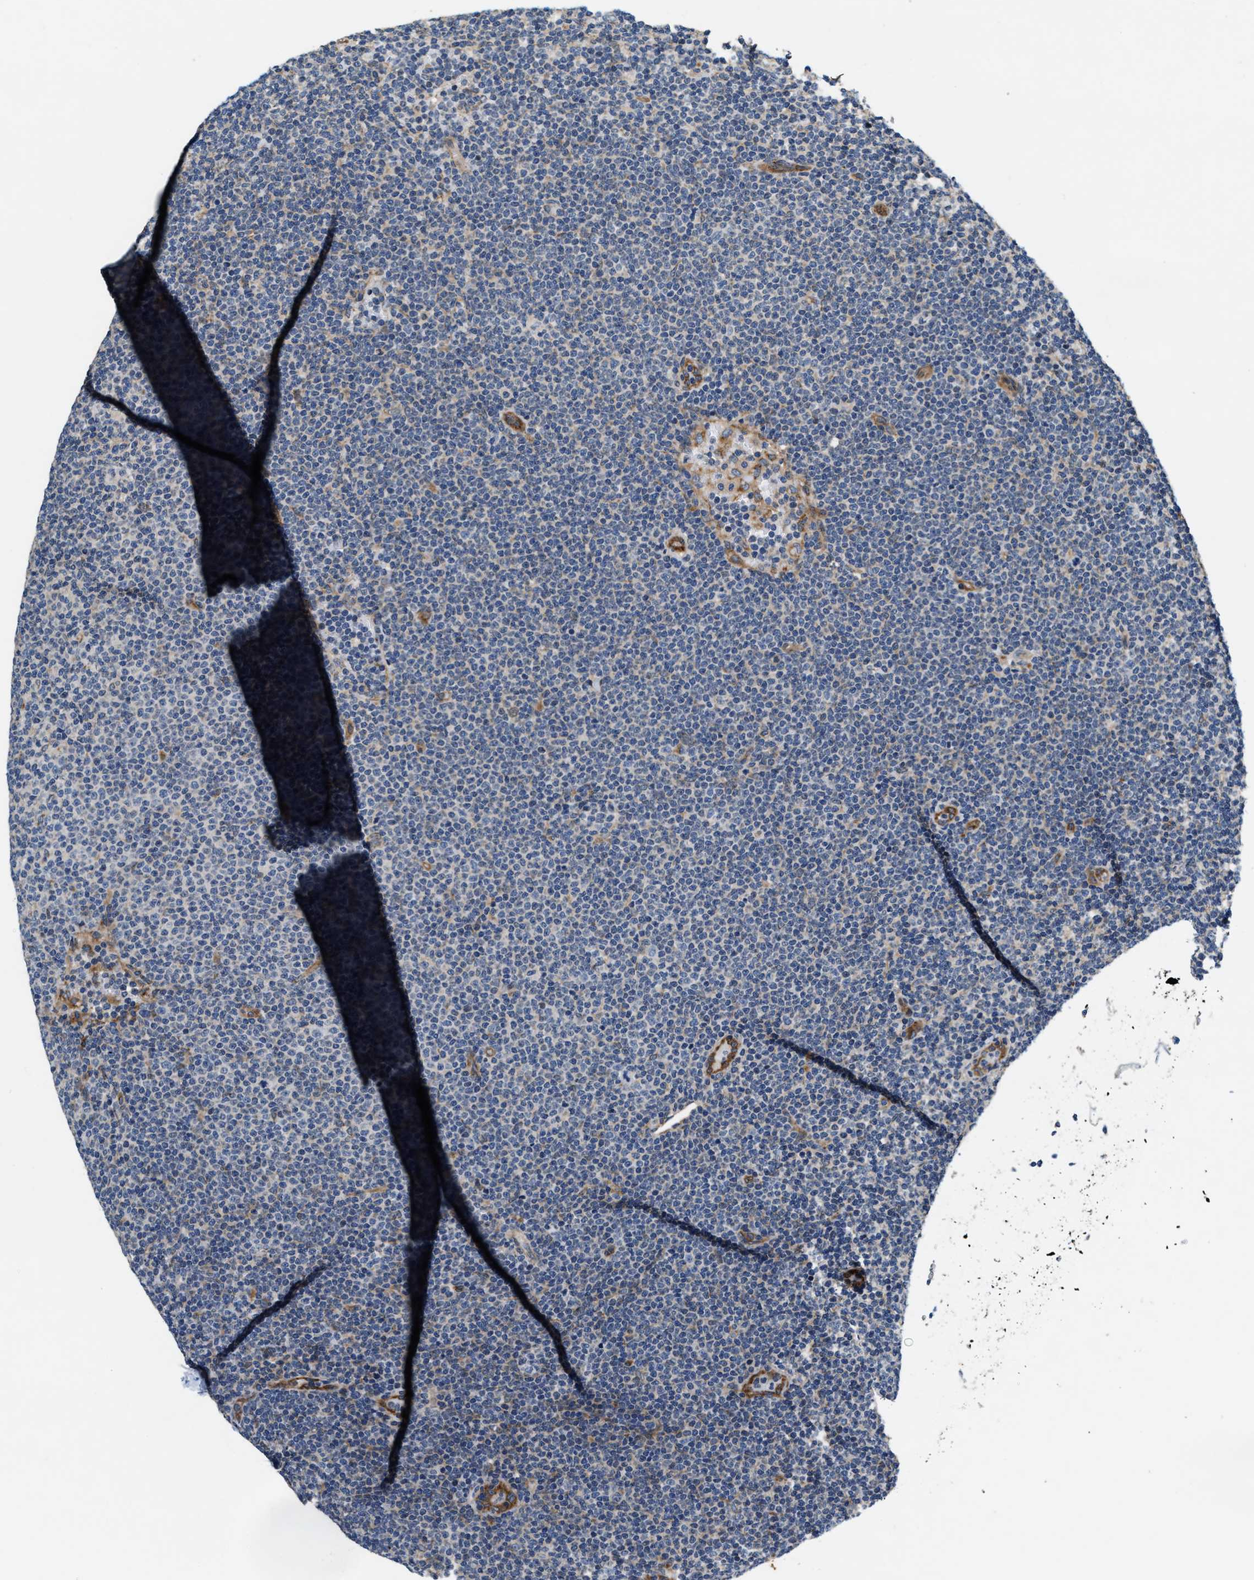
{"staining": {"intensity": "weak", "quantity": "<25%", "location": "cytoplasmic/membranous"}, "tissue": "lymphoma", "cell_type": "Tumor cells", "image_type": "cancer", "snomed": [{"axis": "morphology", "description": "Malignant lymphoma, non-Hodgkin's type, Low grade"}, {"axis": "topography", "description": "Lymph node"}], "caption": "There is no significant positivity in tumor cells of malignant lymphoma, non-Hodgkin's type (low-grade).", "gene": "DUSP10", "patient": {"sex": "female", "age": 53}}